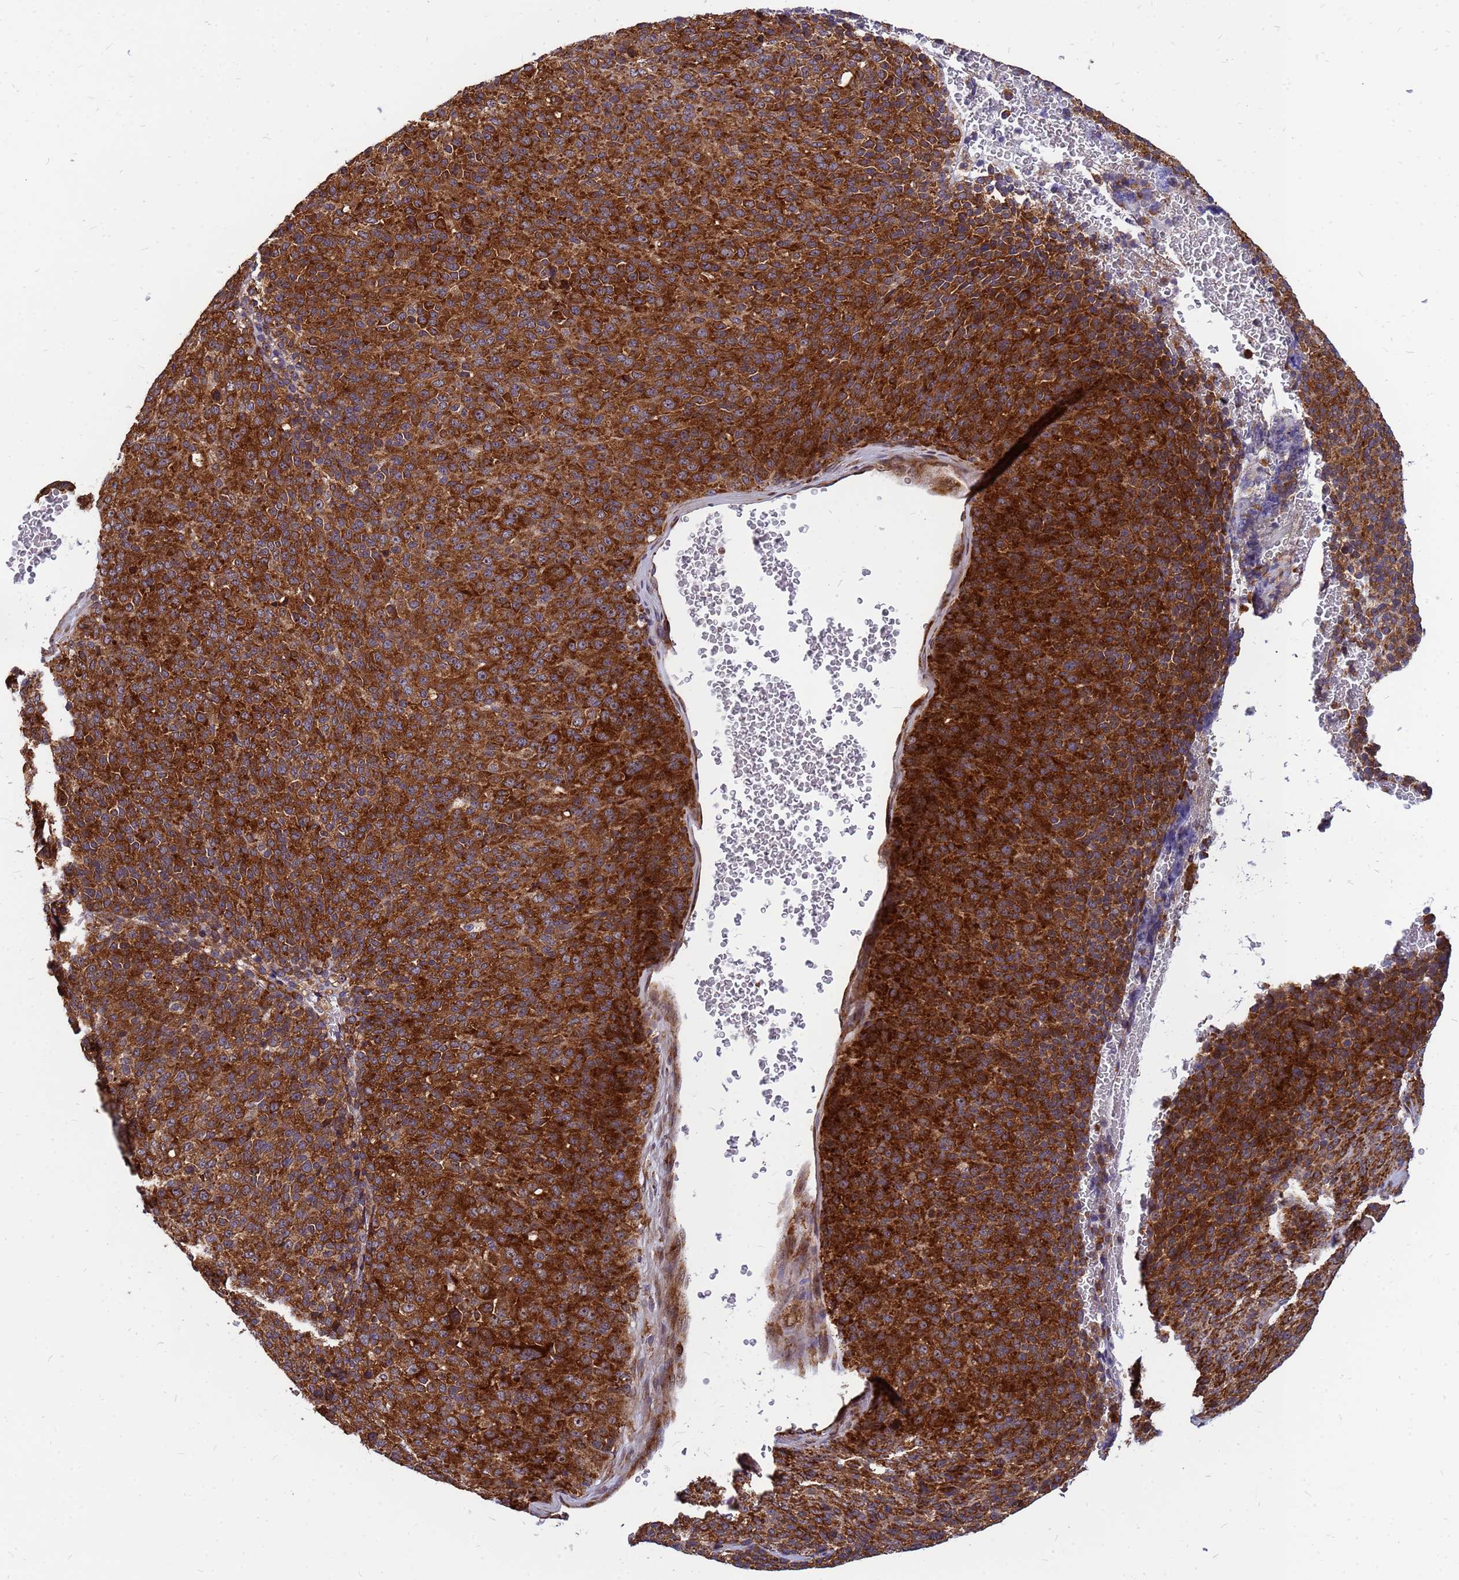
{"staining": {"intensity": "strong", "quantity": ">75%", "location": "cytoplasmic/membranous"}, "tissue": "melanoma", "cell_type": "Tumor cells", "image_type": "cancer", "snomed": [{"axis": "morphology", "description": "Malignant melanoma, Metastatic site"}, {"axis": "topography", "description": "Brain"}], "caption": "Protein positivity by IHC shows strong cytoplasmic/membranous staining in approximately >75% of tumor cells in malignant melanoma (metastatic site).", "gene": "RPL8", "patient": {"sex": "female", "age": 56}}